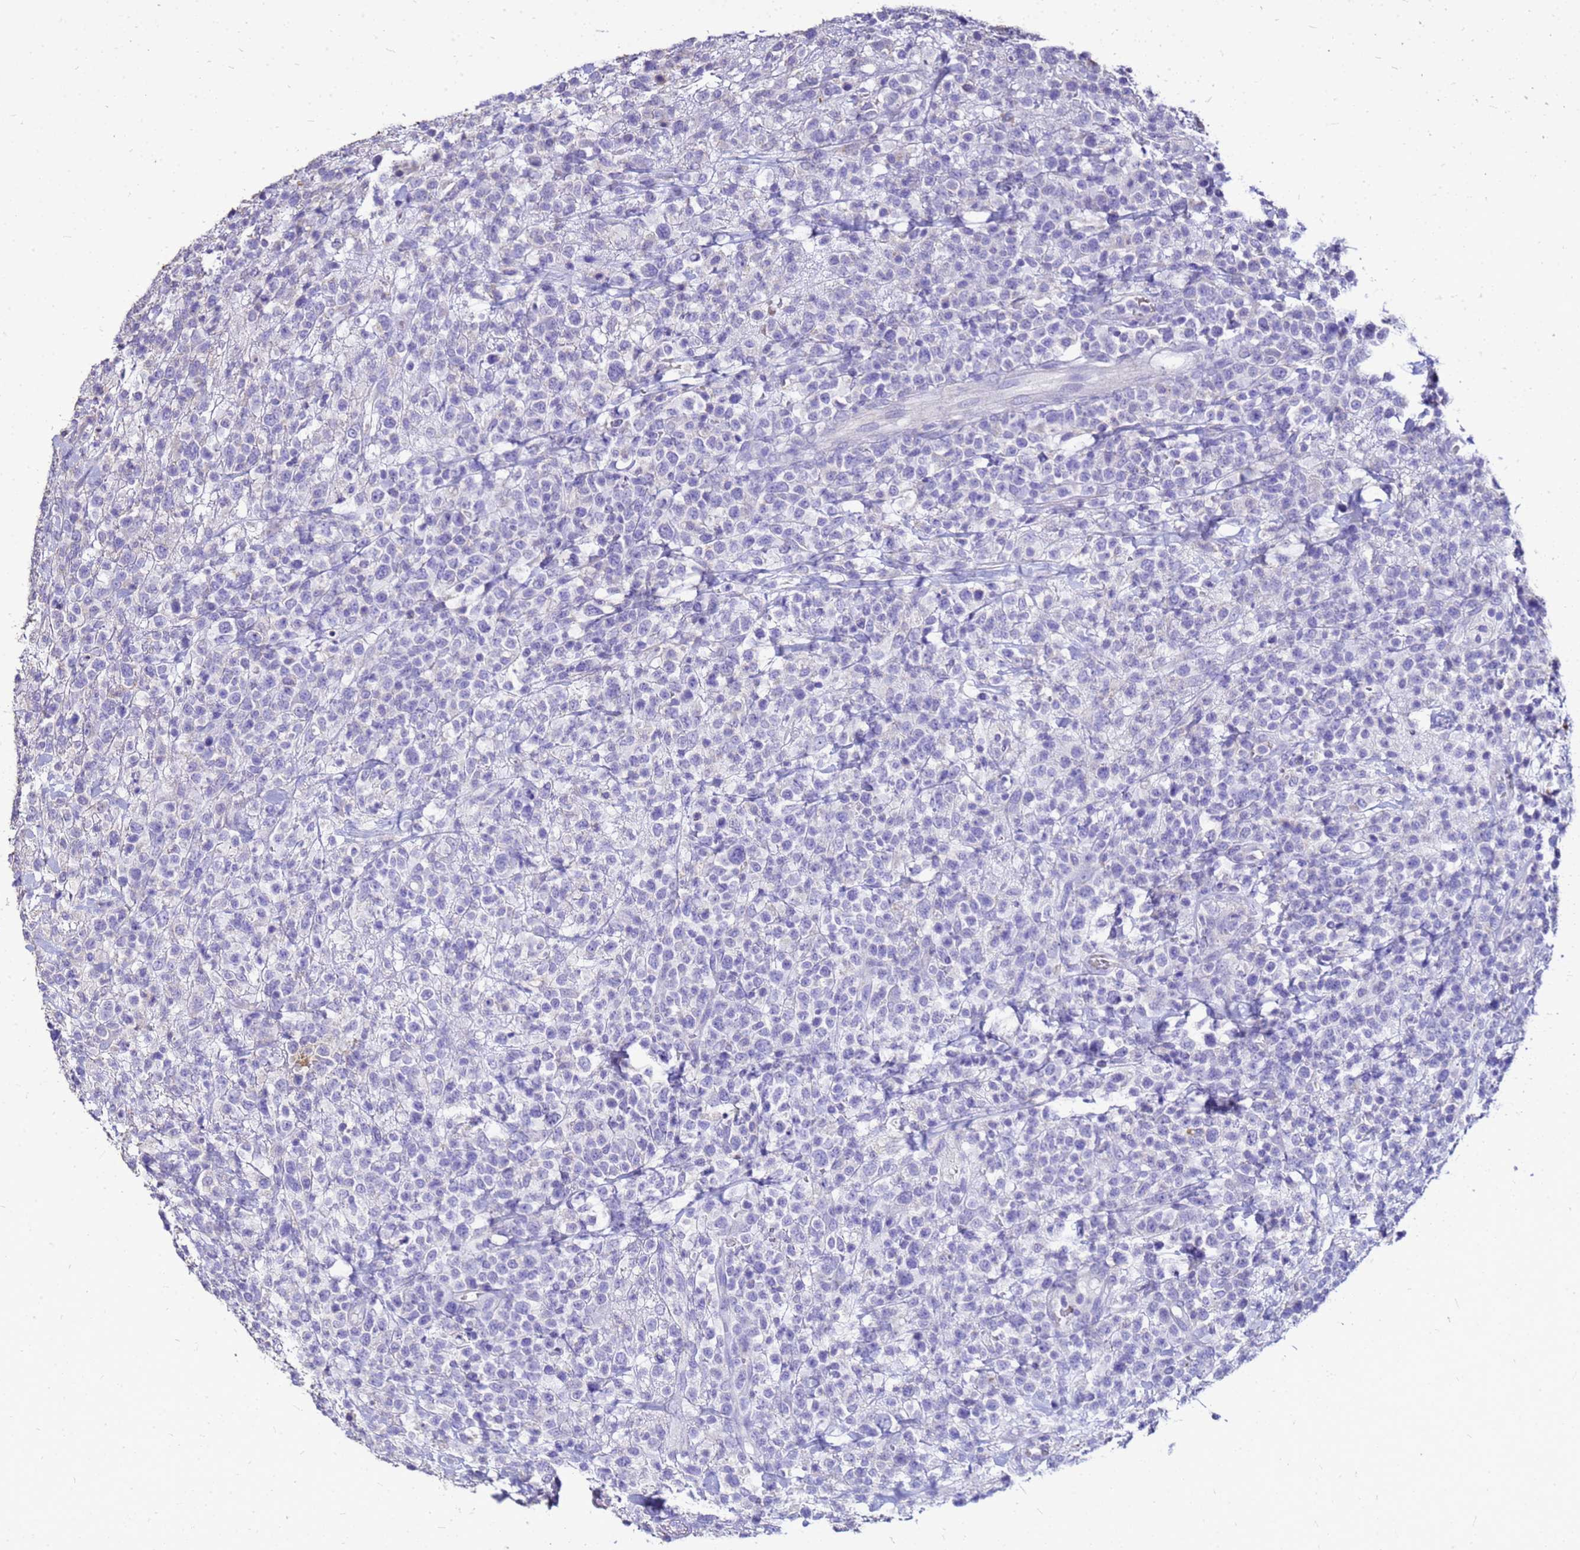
{"staining": {"intensity": "negative", "quantity": "none", "location": "none"}, "tissue": "lymphoma", "cell_type": "Tumor cells", "image_type": "cancer", "snomed": [{"axis": "morphology", "description": "Malignant lymphoma, non-Hodgkin's type, High grade"}, {"axis": "topography", "description": "Colon"}], "caption": "Immunohistochemistry (IHC) micrograph of human malignant lymphoma, non-Hodgkin's type (high-grade) stained for a protein (brown), which exhibits no staining in tumor cells.", "gene": "S100A2", "patient": {"sex": "female", "age": 53}}